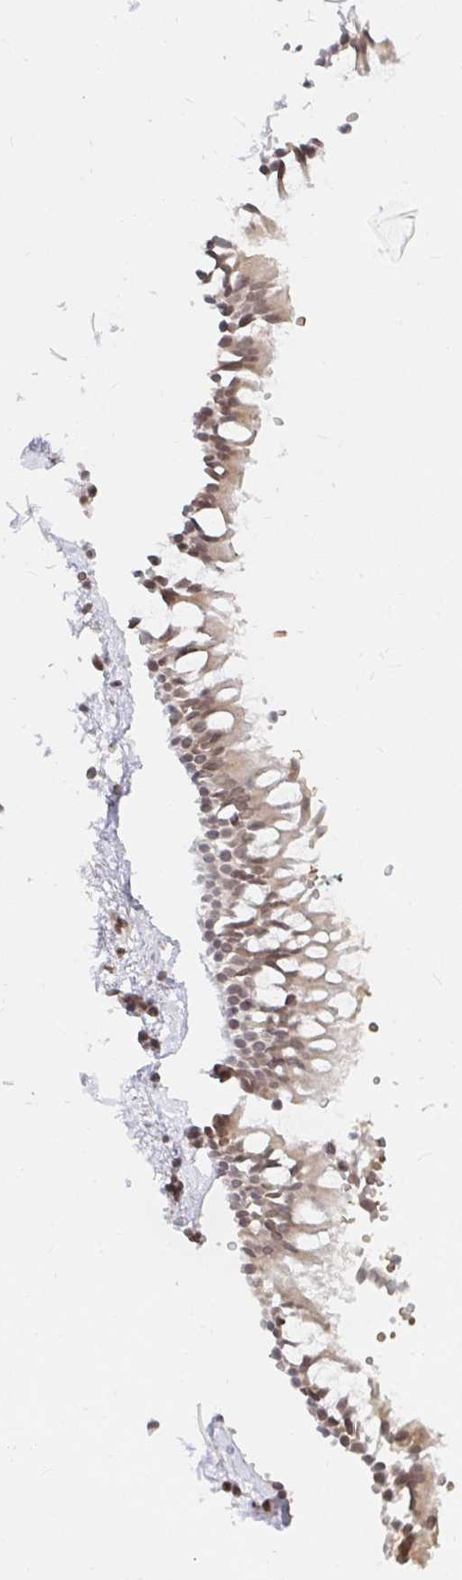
{"staining": {"intensity": "weak", "quantity": "25%-75%", "location": "nuclear"}, "tissue": "bronchus", "cell_type": "Respiratory epithelial cells", "image_type": "normal", "snomed": [{"axis": "morphology", "description": "Normal tissue, NOS"}, {"axis": "topography", "description": "Bronchus"}], "caption": "Immunohistochemical staining of unremarkable human bronchus displays low levels of weak nuclear staining in approximately 25%-75% of respiratory epithelial cells.", "gene": "CHD2", "patient": {"sex": "female", "age": 59}}